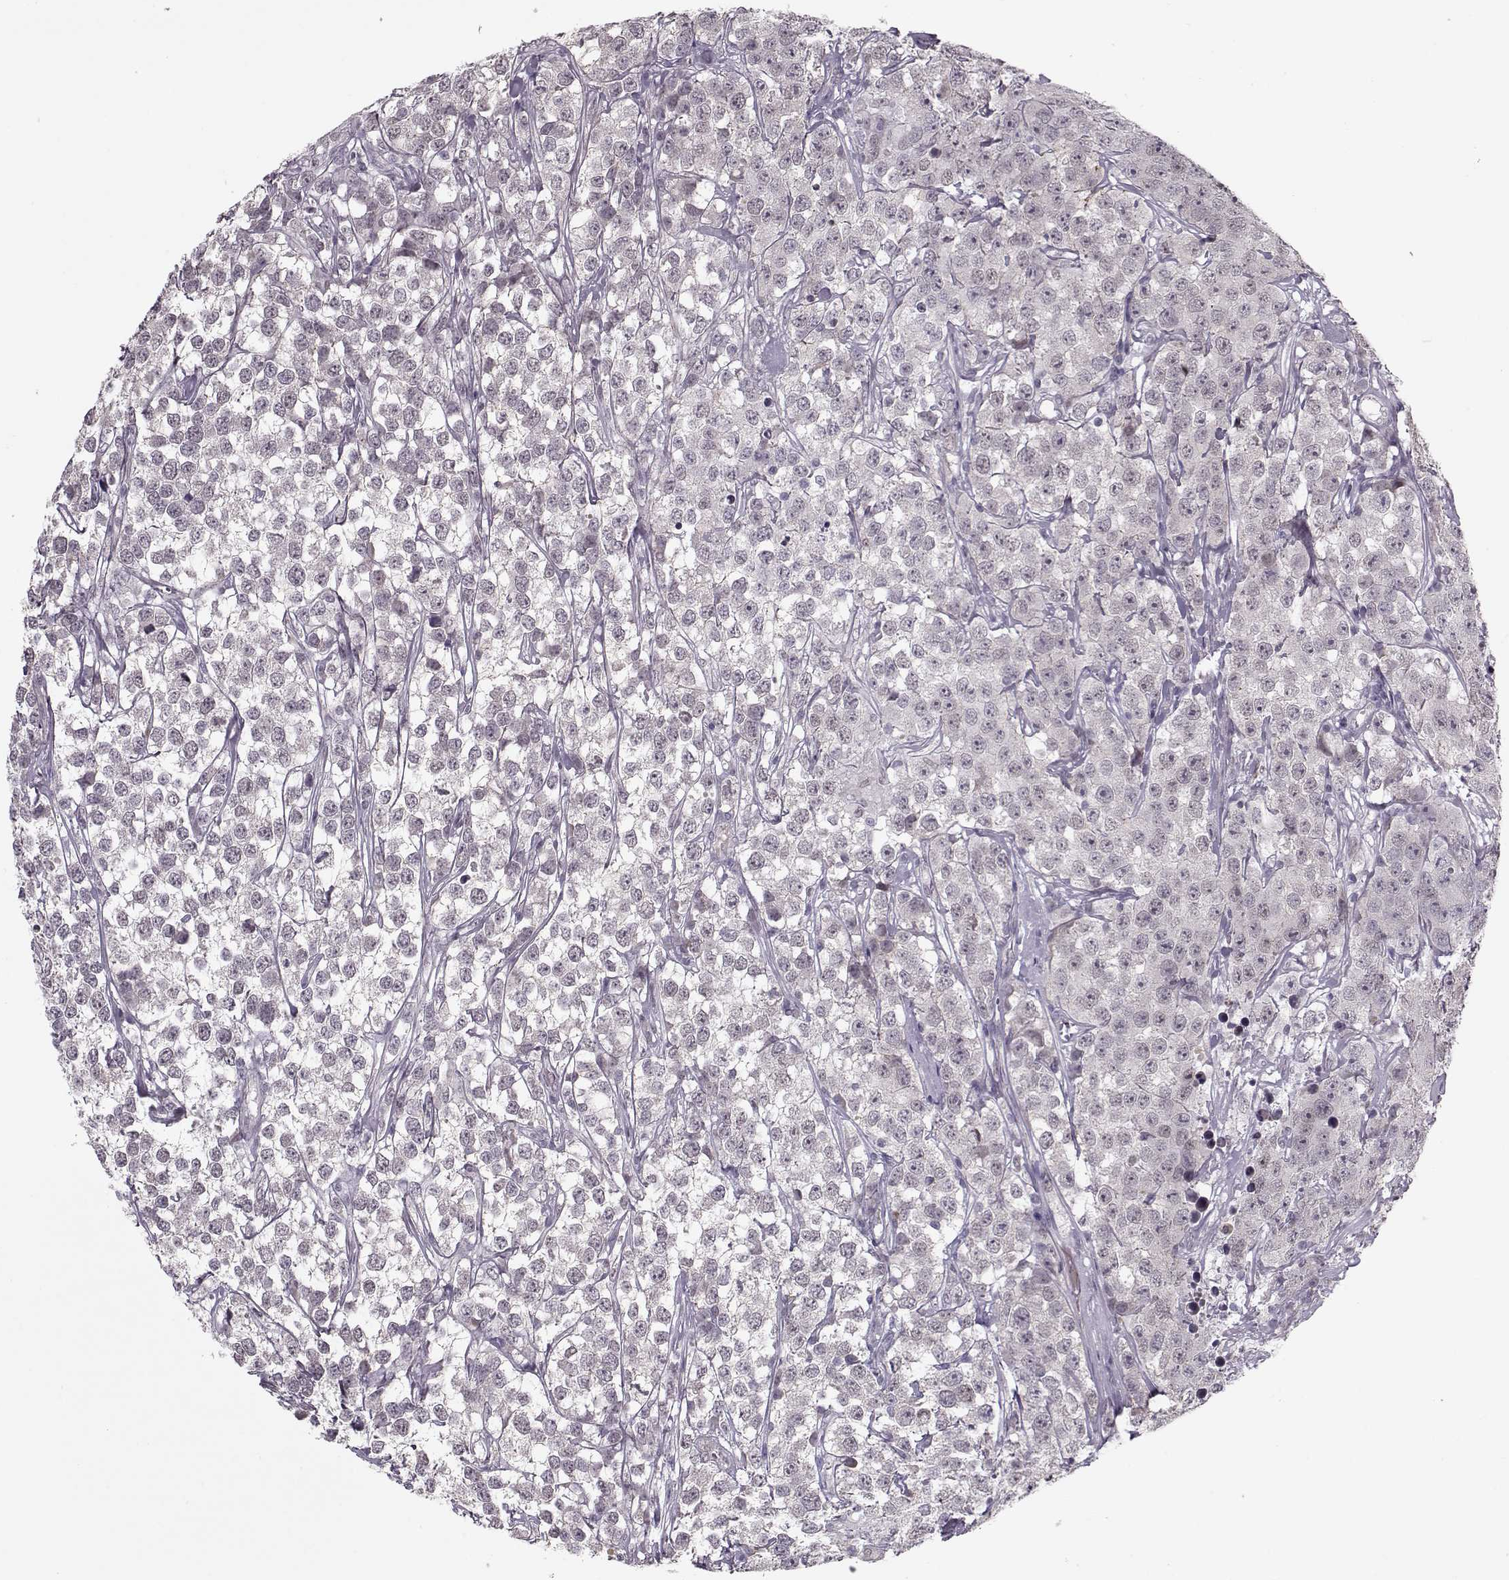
{"staining": {"intensity": "negative", "quantity": "none", "location": "none"}, "tissue": "testis cancer", "cell_type": "Tumor cells", "image_type": "cancer", "snomed": [{"axis": "morphology", "description": "Seminoma, NOS"}, {"axis": "topography", "description": "Testis"}], "caption": "Immunohistochemistry histopathology image of neoplastic tissue: seminoma (testis) stained with DAB (3,3'-diaminobenzidine) exhibits no significant protein positivity in tumor cells. (Stains: DAB (3,3'-diaminobenzidine) IHC with hematoxylin counter stain, Microscopy: brightfield microscopy at high magnification).", "gene": "DNAI3", "patient": {"sex": "male", "age": 59}}